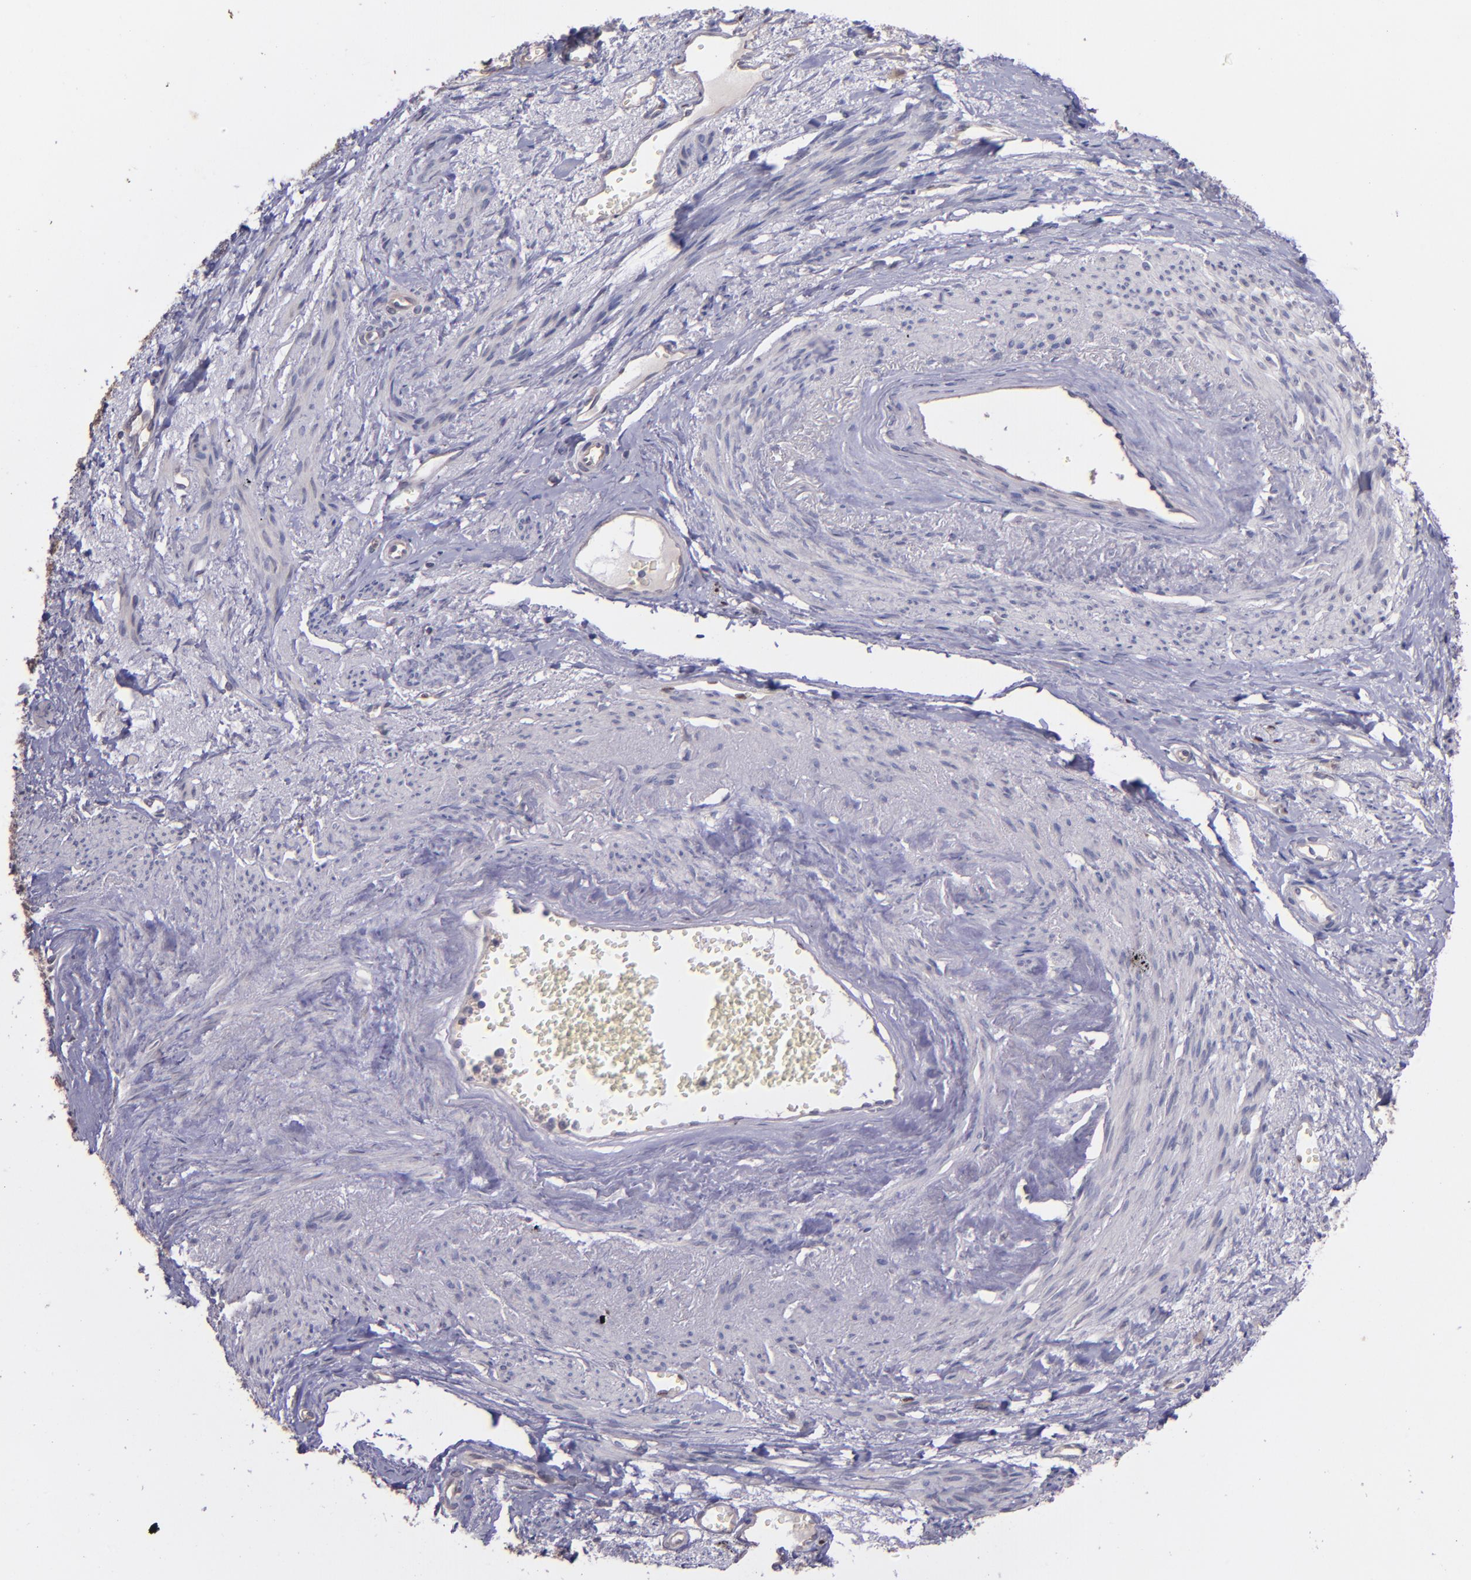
{"staining": {"intensity": "negative", "quantity": "none", "location": "none"}, "tissue": "endometrial cancer", "cell_type": "Tumor cells", "image_type": "cancer", "snomed": [{"axis": "morphology", "description": "Adenocarcinoma, NOS"}, {"axis": "topography", "description": "Endometrium"}], "caption": "Tumor cells show no significant protein positivity in endometrial adenocarcinoma.", "gene": "NUP62CL", "patient": {"sex": "female", "age": 75}}